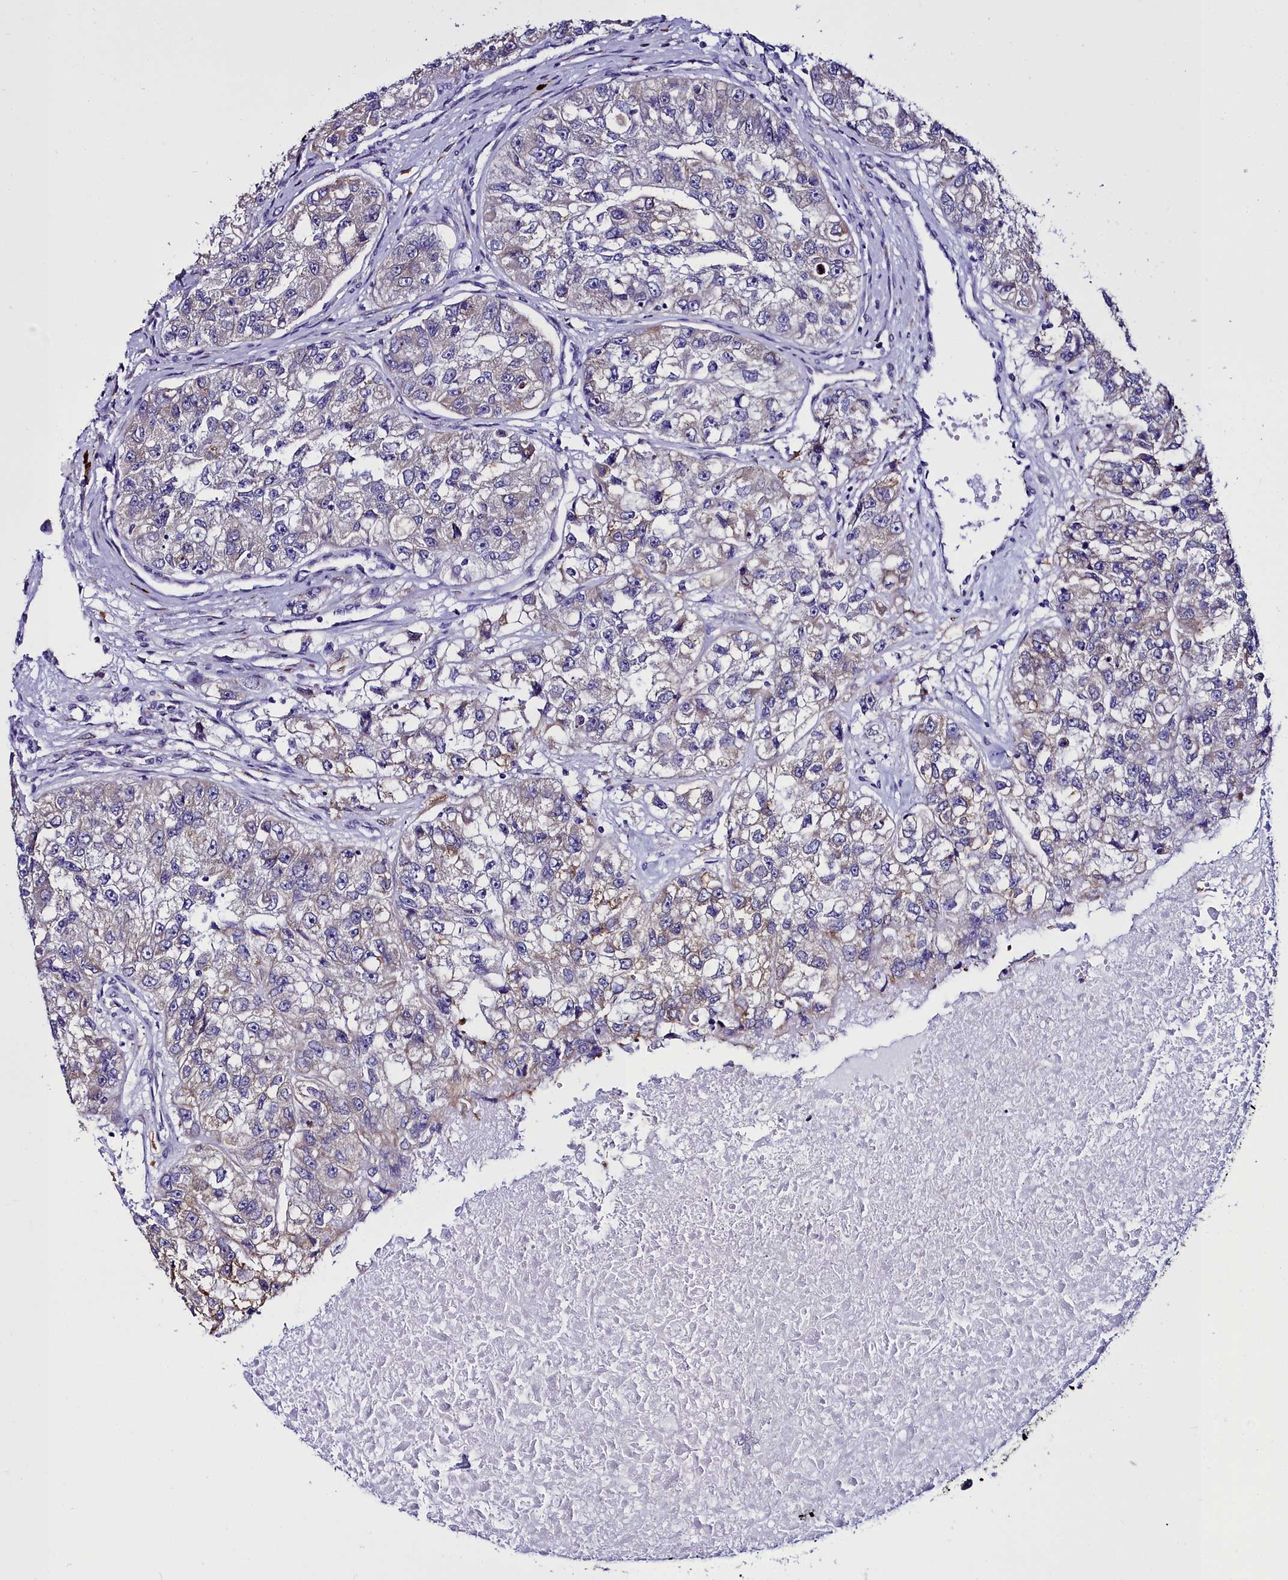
{"staining": {"intensity": "weak", "quantity": "25%-75%", "location": "cytoplasmic/membranous"}, "tissue": "renal cancer", "cell_type": "Tumor cells", "image_type": "cancer", "snomed": [{"axis": "morphology", "description": "Adenocarcinoma, NOS"}, {"axis": "topography", "description": "Kidney"}], "caption": "Immunohistochemistry staining of adenocarcinoma (renal), which displays low levels of weak cytoplasmic/membranous staining in approximately 25%-75% of tumor cells indicating weak cytoplasmic/membranous protein positivity. The staining was performed using DAB (brown) for protein detection and nuclei were counterstained in hematoxylin (blue).", "gene": "TXNDC5", "patient": {"sex": "male", "age": 63}}